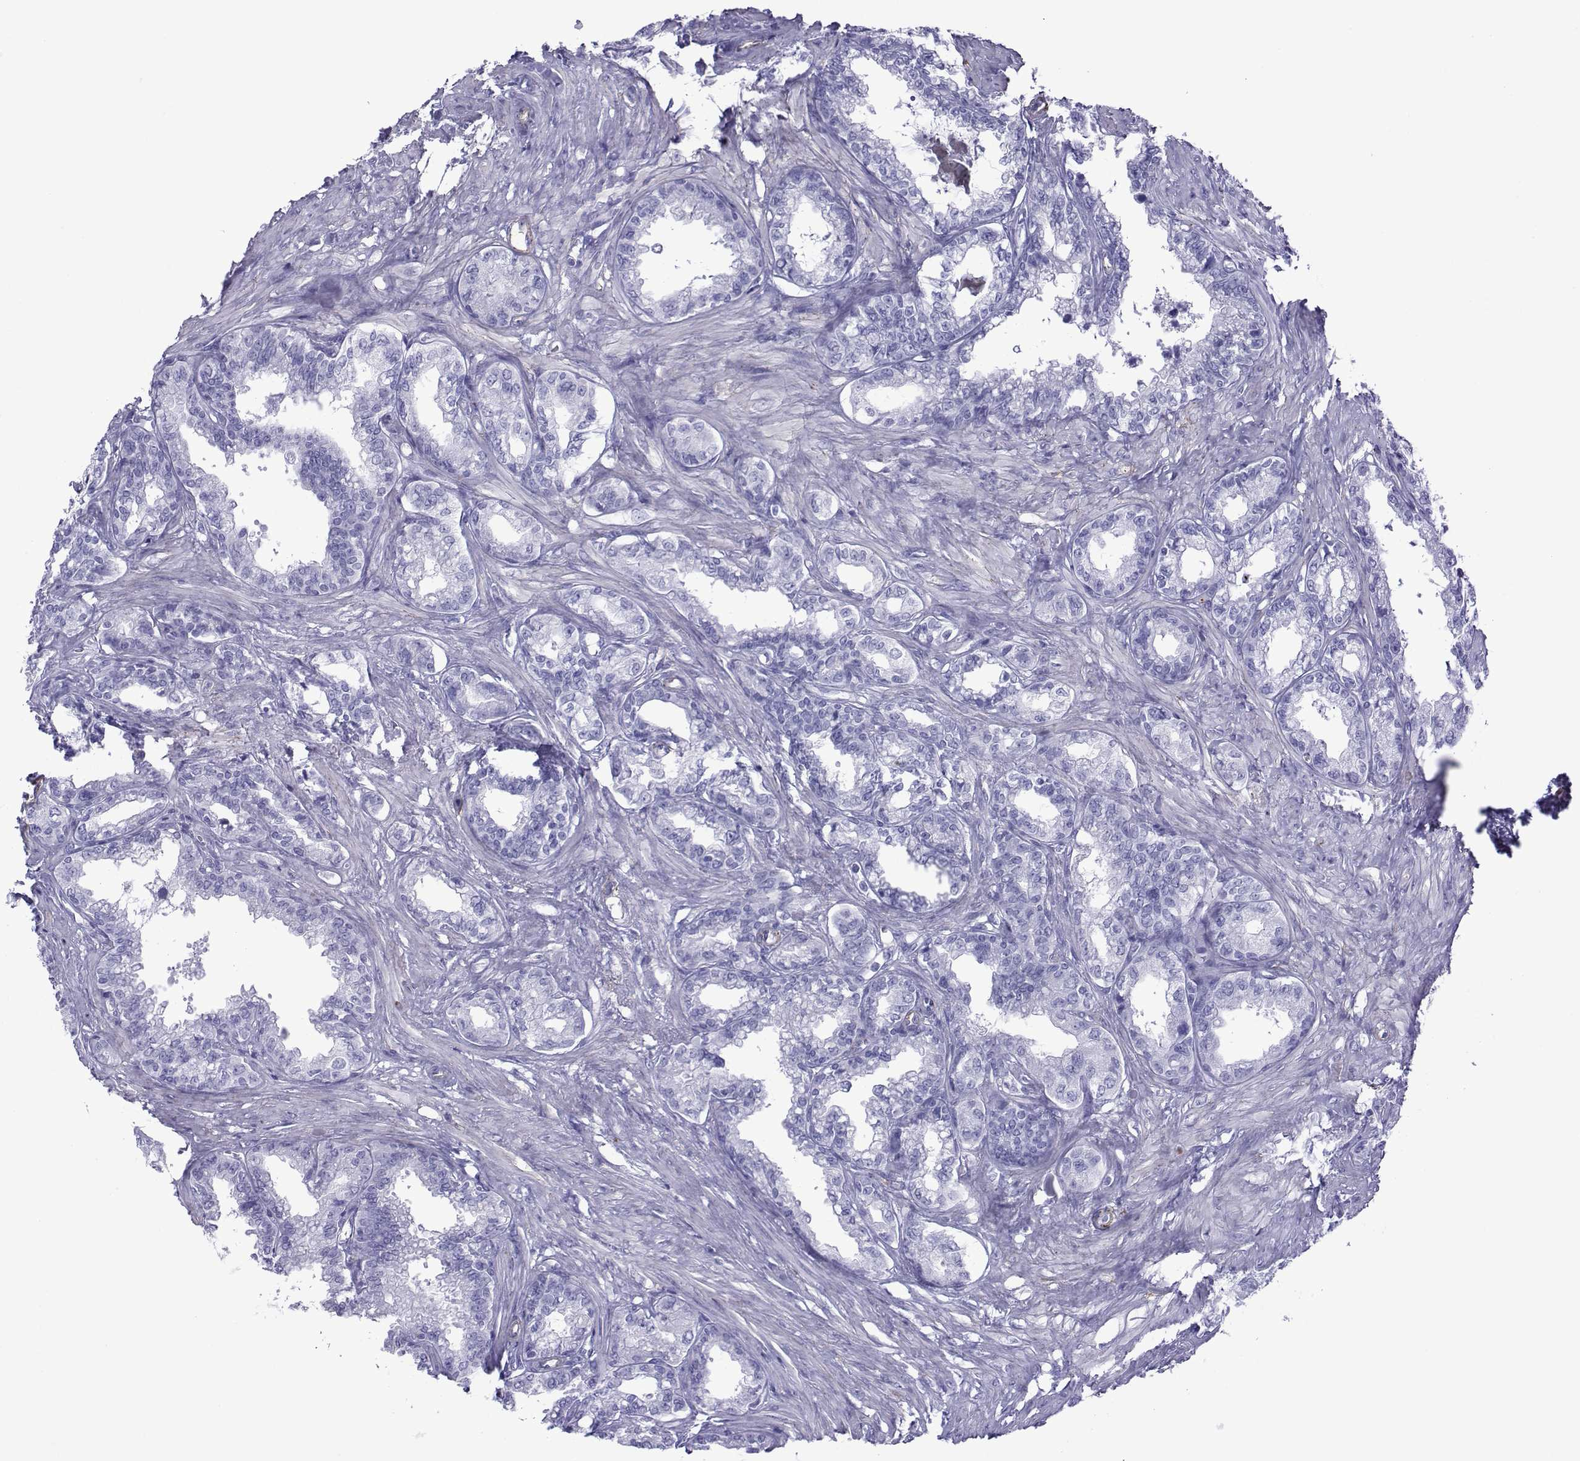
{"staining": {"intensity": "negative", "quantity": "none", "location": "none"}, "tissue": "seminal vesicle", "cell_type": "Glandular cells", "image_type": "normal", "snomed": [{"axis": "morphology", "description": "Normal tissue, NOS"}, {"axis": "morphology", "description": "Urothelial carcinoma, NOS"}, {"axis": "topography", "description": "Urinary bladder"}, {"axis": "topography", "description": "Seminal veicle"}], "caption": "DAB (3,3'-diaminobenzidine) immunohistochemical staining of benign human seminal vesicle demonstrates no significant positivity in glandular cells.", "gene": "SPANXA1", "patient": {"sex": "male", "age": 76}}